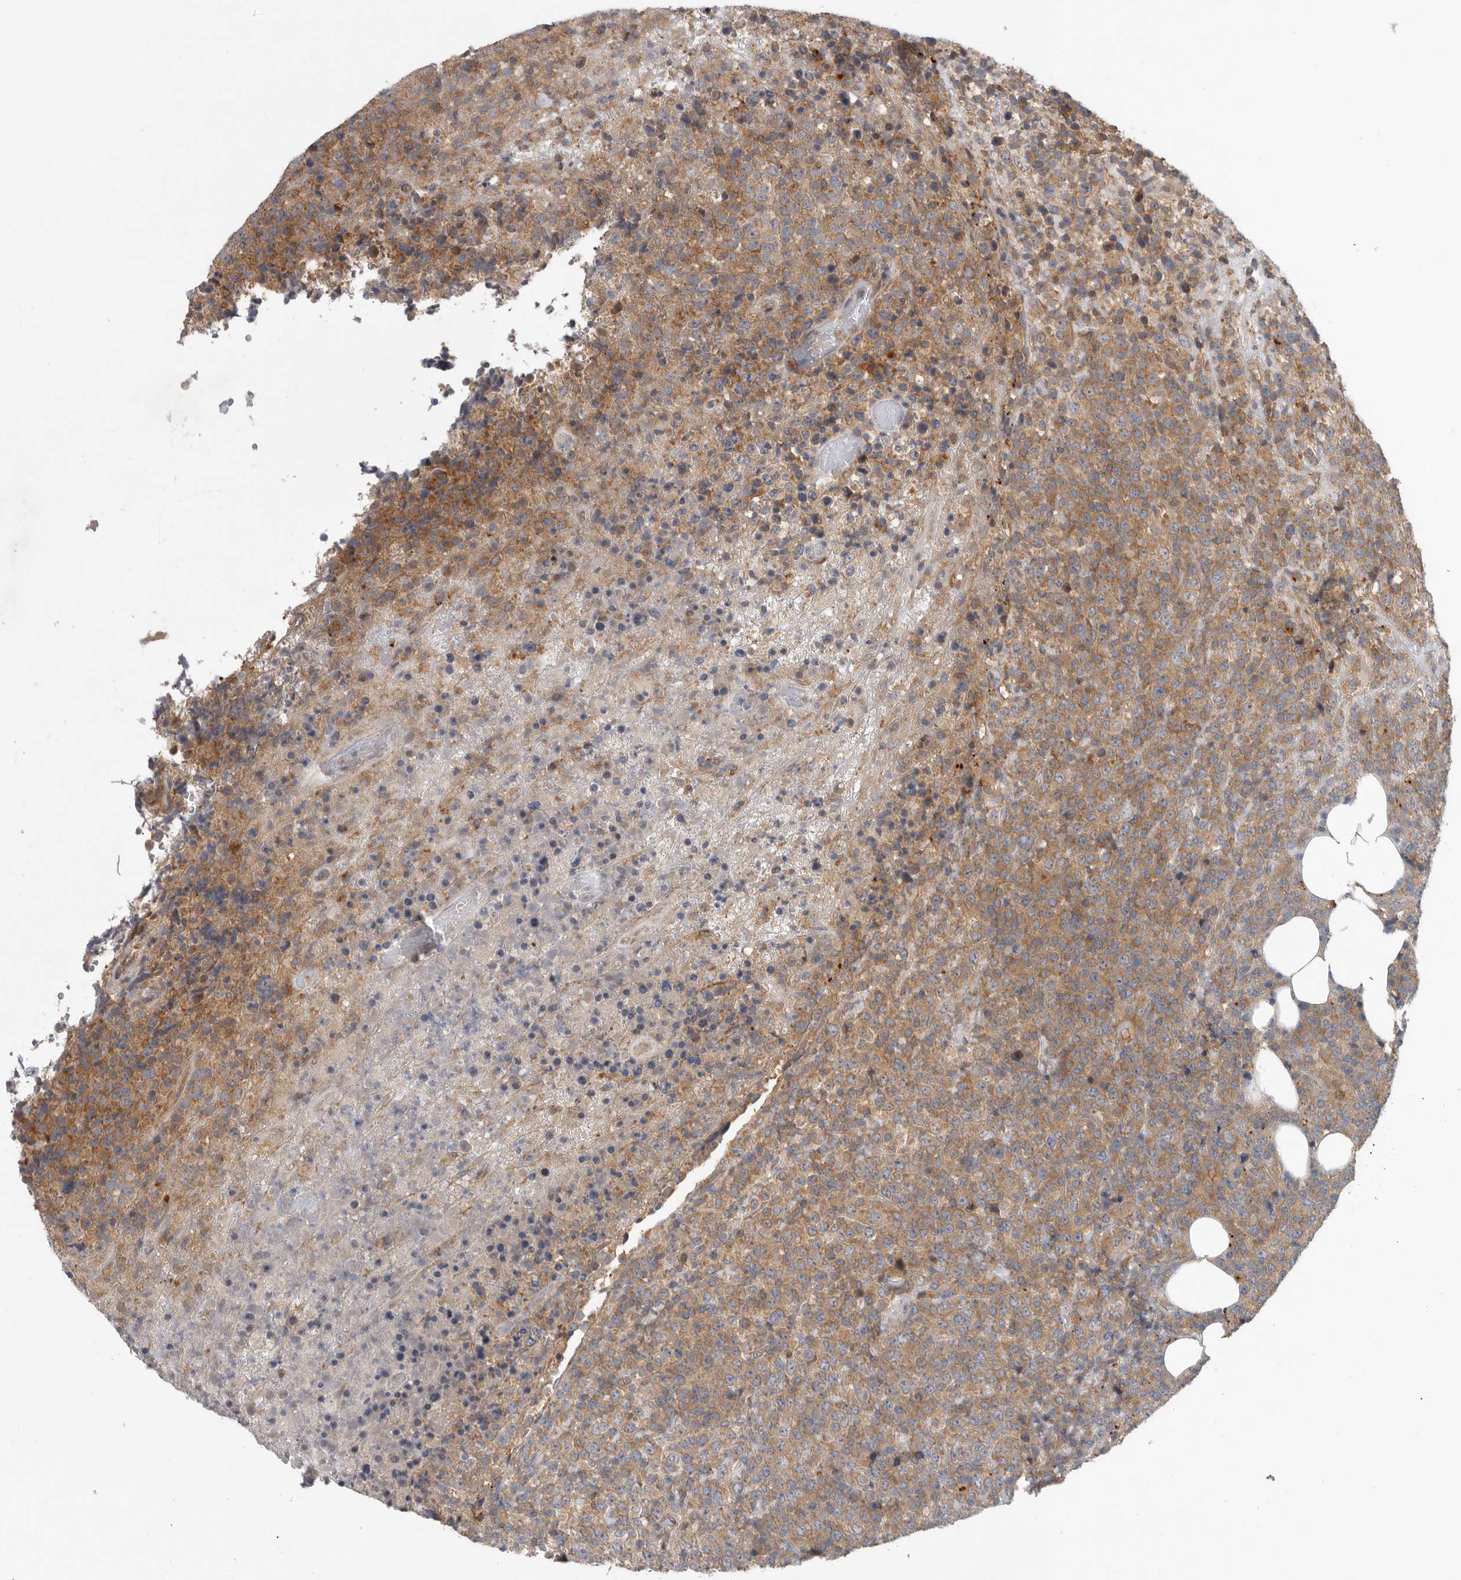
{"staining": {"intensity": "moderate", "quantity": ">75%", "location": "cytoplasmic/membranous"}, "tissue": "lymphoma", "cell_type": "Tumor cells", "image_type": "cancer", "snomed": [{"axis": "morphology", "description": "Malignant lymphoma, non-Hodgkin's type, High grade"}, {"axis": "topography", "description": "Lymph node"}], "caption": "IHC image of neoplastic tissue: lymphoma stained using immunohistochemistry demonstrates medium levels of moderate protein expression localized specifically in the cytoplasmic/membranous of tumor cells, appearing as a cytoplasmic/membranous brown color.", "gene": "C1orf109", "patient": {"sex": "male", "age": 13}}